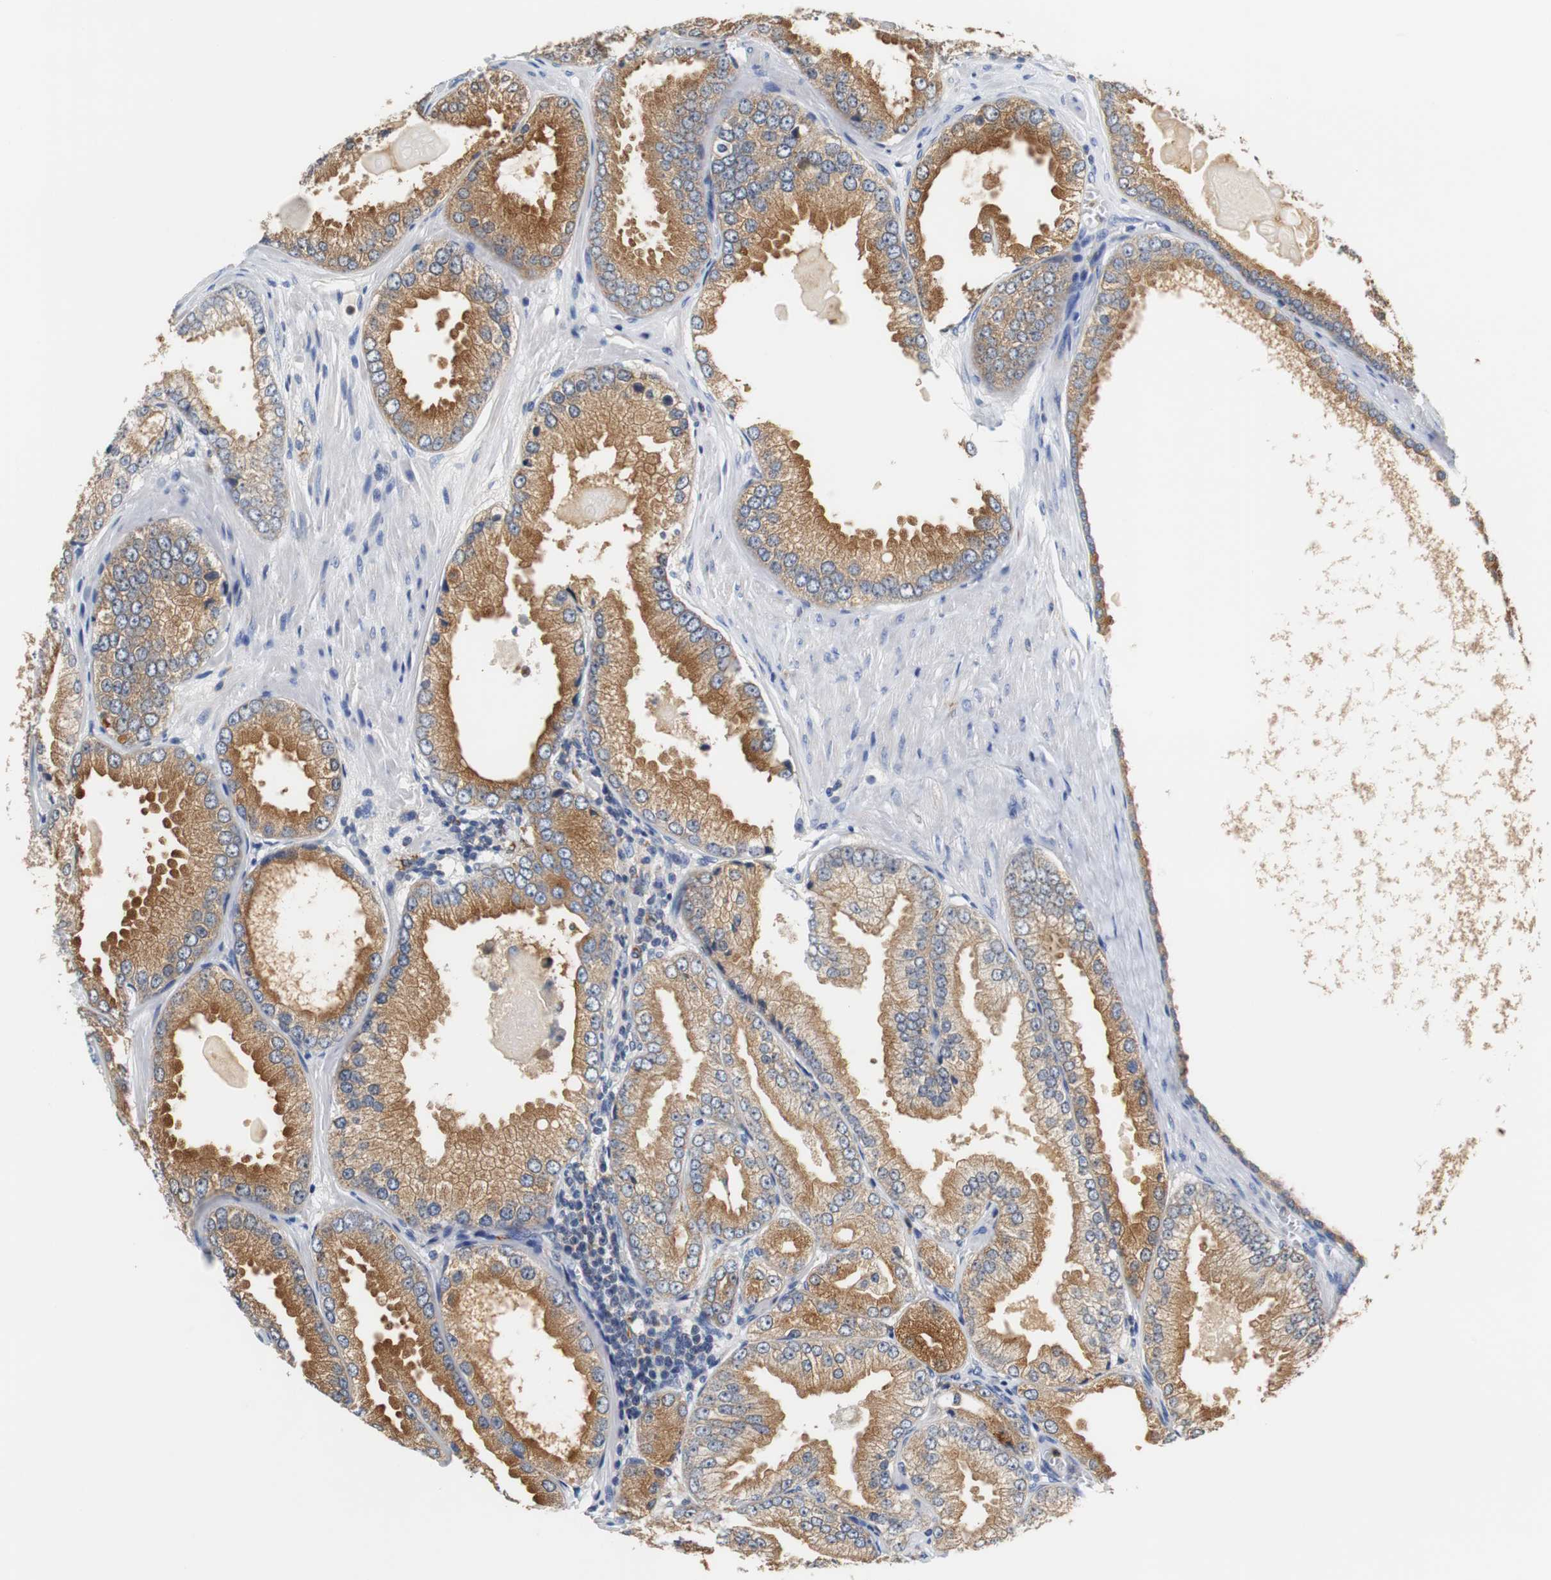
{"staining": {"intensity": "strong", "quantity": ">75%", "location": "cytoplasmic/membranous"}, "tissue": "prostate cancer", "cell_type": "Tumor cells", "image_type": "cancer", "snomed": [{"axis": "morphology", "description": "Adenocarcinoma, High grade"}, {"axis": "topography", "description": "Prostate"}], "caption": "The image shows a brown stain indicating the presence of a protein in the cytoplasmic/membranous of tumor cells in prostate cancer (adenocarcinoma (high-grade)).", "gene": "VAMP8", "patient": {"sex": "male", "age": 61}}